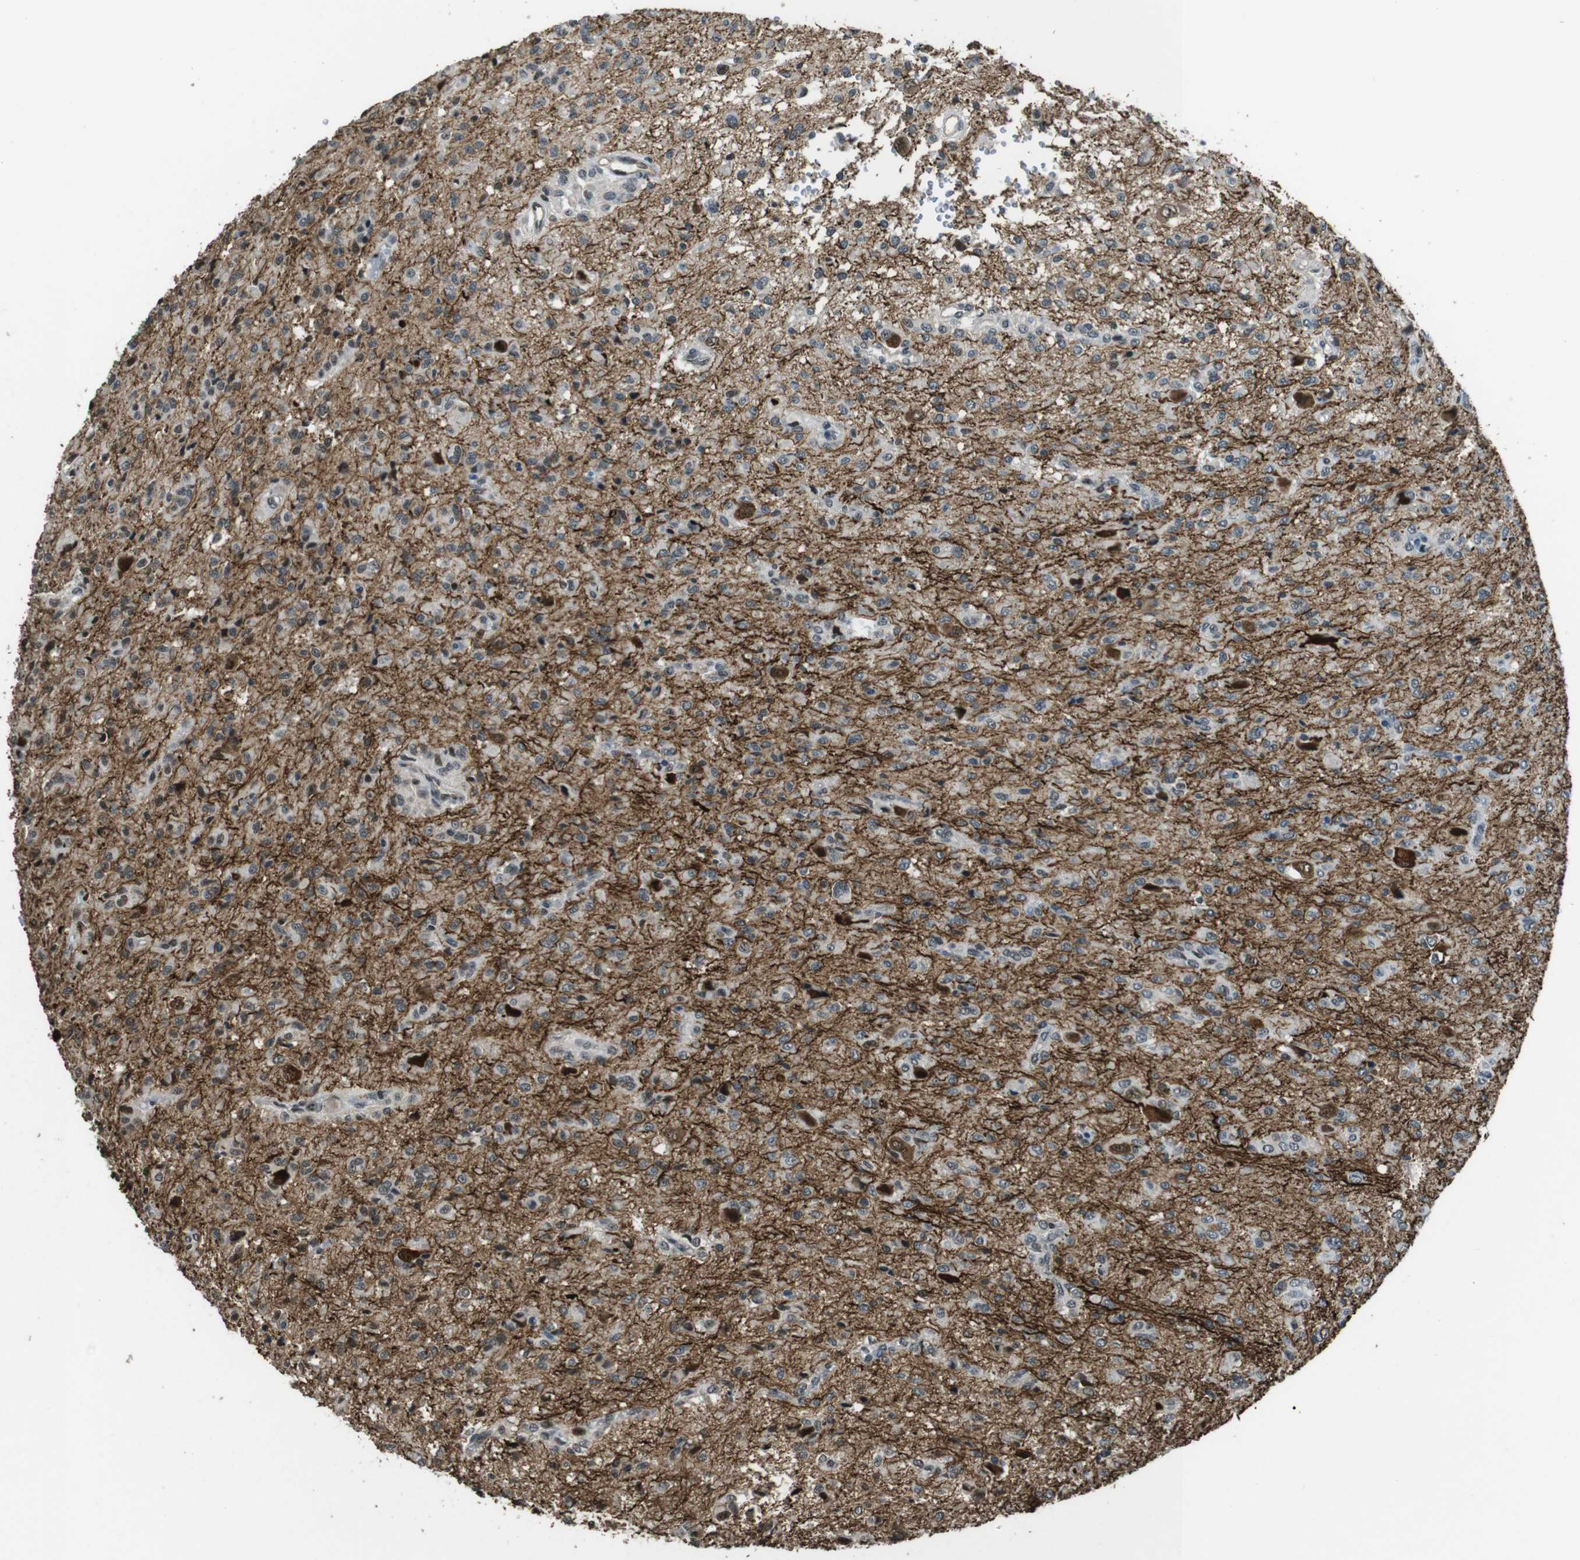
{"staining": {"intensity": "moderate", "quantity": "<25%", "location": "nuclear"}, "tissue": "glioma", "cell_type": "Tumor cells", "image_type": "cancer", "snomed": [{"axis": "morphology", "description": "Glioma, malignant, High grade"}, {"axis": "topography", "description": "Brain"}], "caption": "Brown immunohistochemical staining in human glioma displays moderate nuclear expression in approximately <25% of tumor cells.", "gene": "CSNK2B", "patient": {"sex": "female", "age": 59}}